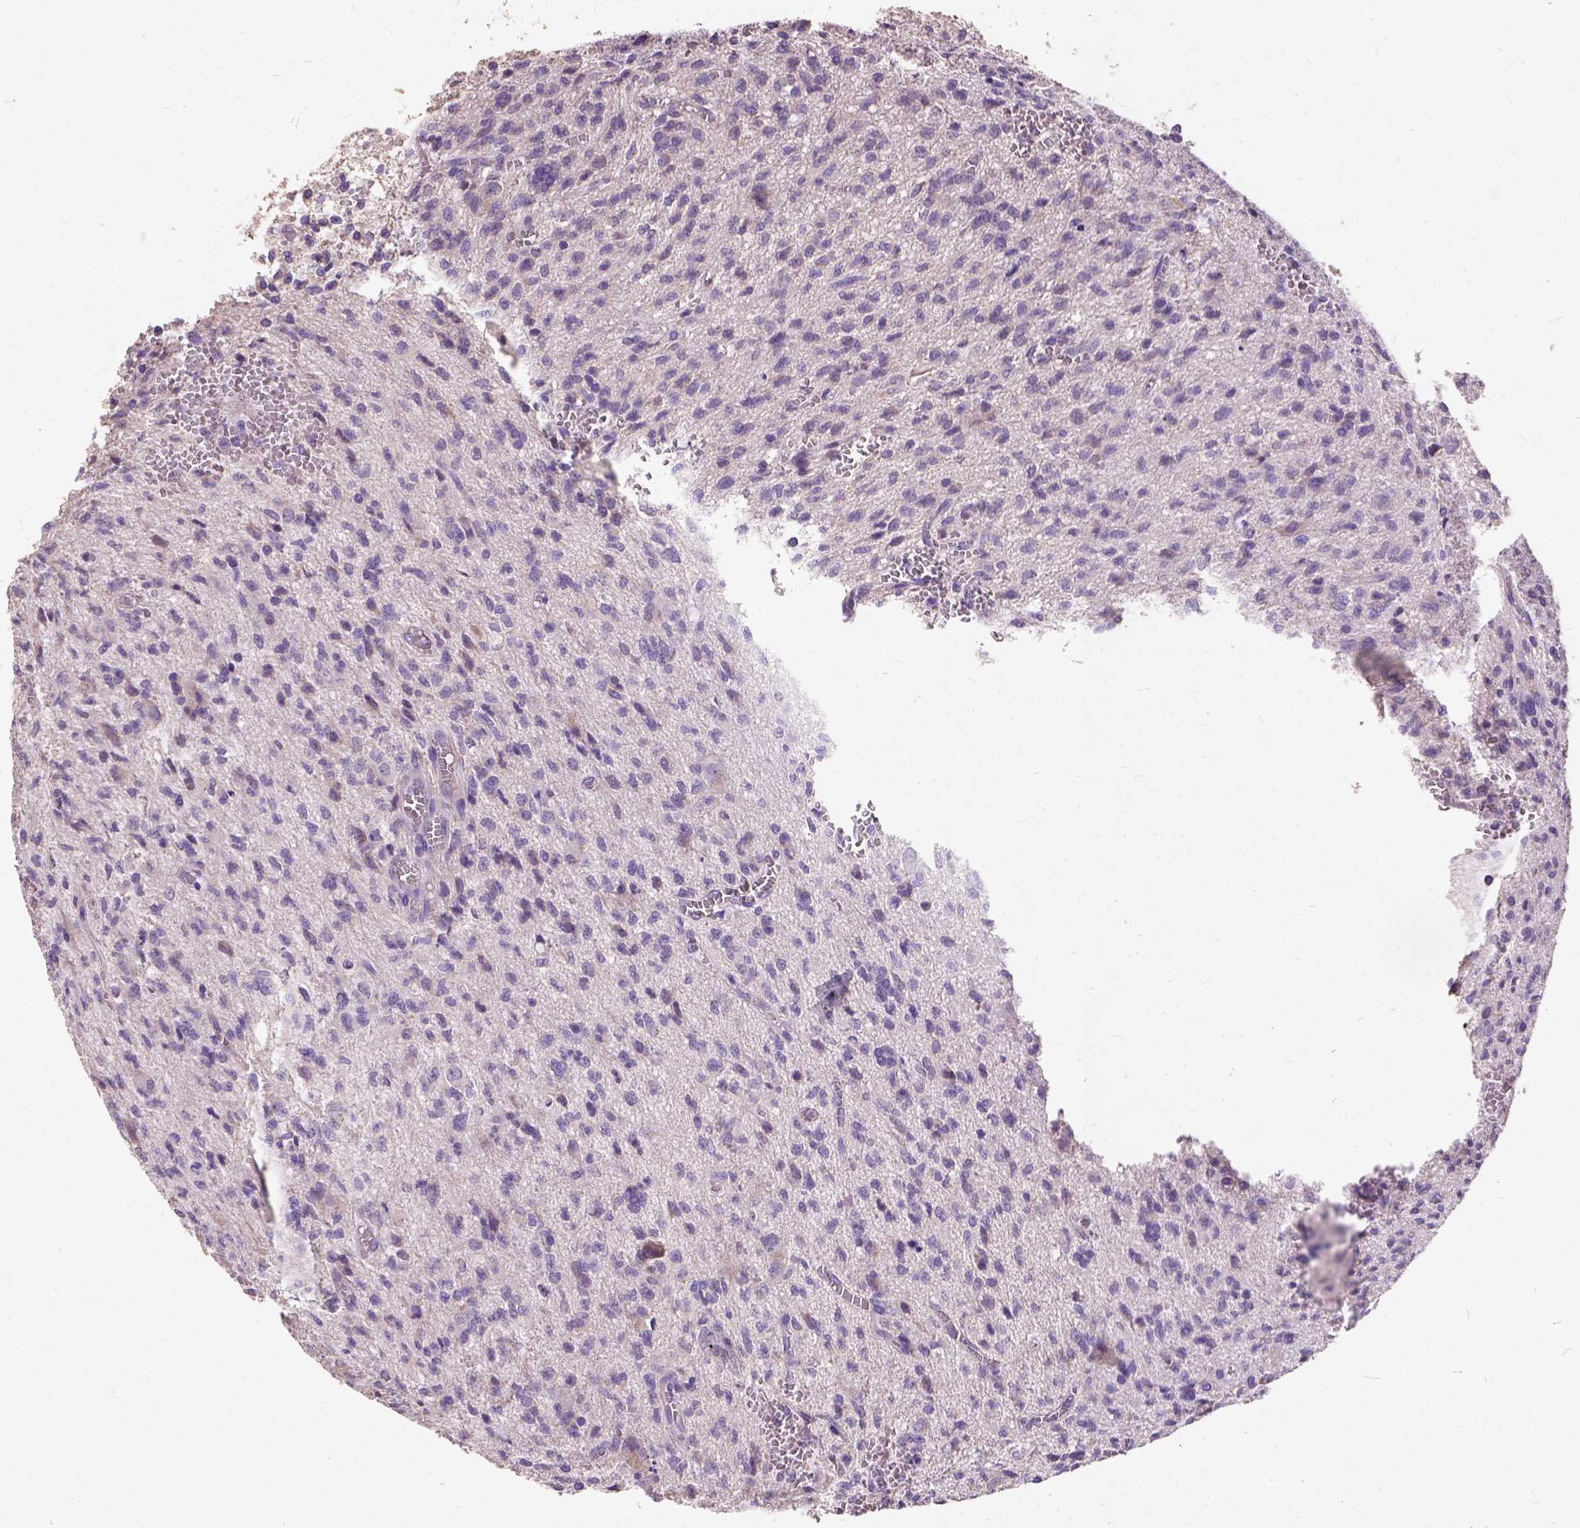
{"staining": {"intensity": "negative", "quantity": "none", "location": "none"}, "tissue": "glioma", "cell_type": "Tumor cells", "image_type": "cancer", "snomed": [{"axis": "morphology", "description": "Glioma, malignant, Low grade"}, {"axis": "topography", "description": "Brain"}], "caption": "This is an immunohistochemistry (IHC) photomicrograph of human glioma. There is no staining in tumor cells.", "gene": "DQX1", "patient": {"sex": "male", "age": 64}}